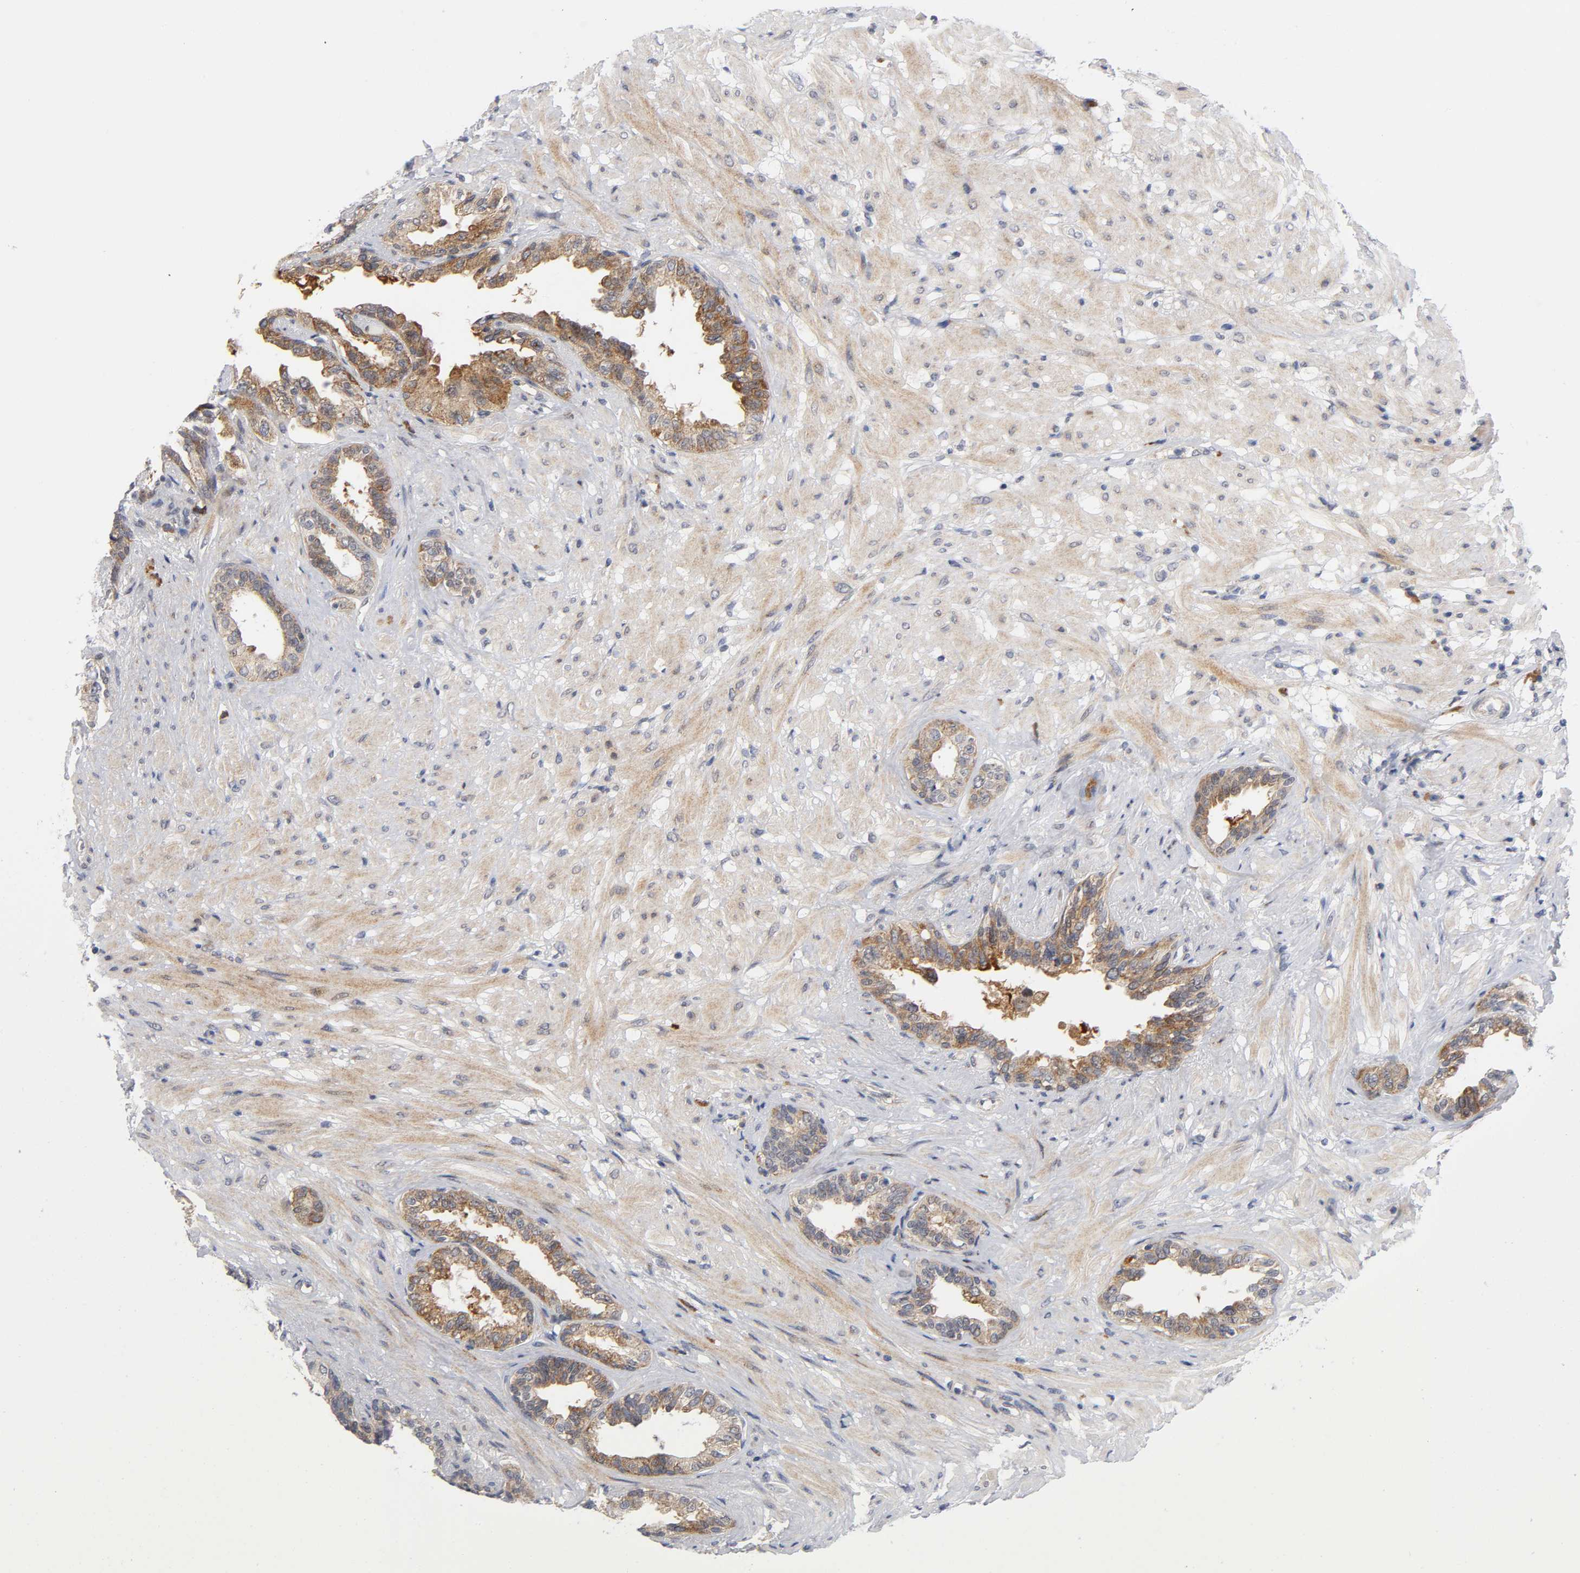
{"staining": {"intensity": "moderate", "quantity": ">75%", "location": "cytoplasmic/membranous"}, "tissue": "seminal vesicle", "cell_type": "Glandular cells", "image_type": "normal", "snomed": [{"axis": "morphology", "description": "Normal tissue, NOS"}, {"axis": "topography", "description": "Seminal veicle"}], "caption": "Immunohistochemical staining of normal seminal vesicle demonstrates medium levels of moderate cytoplasmic/membranous positivity in approximately >75% of glandular cells.", "gene": "EIF5", "patient": {"sex": "male", "age": 61}}